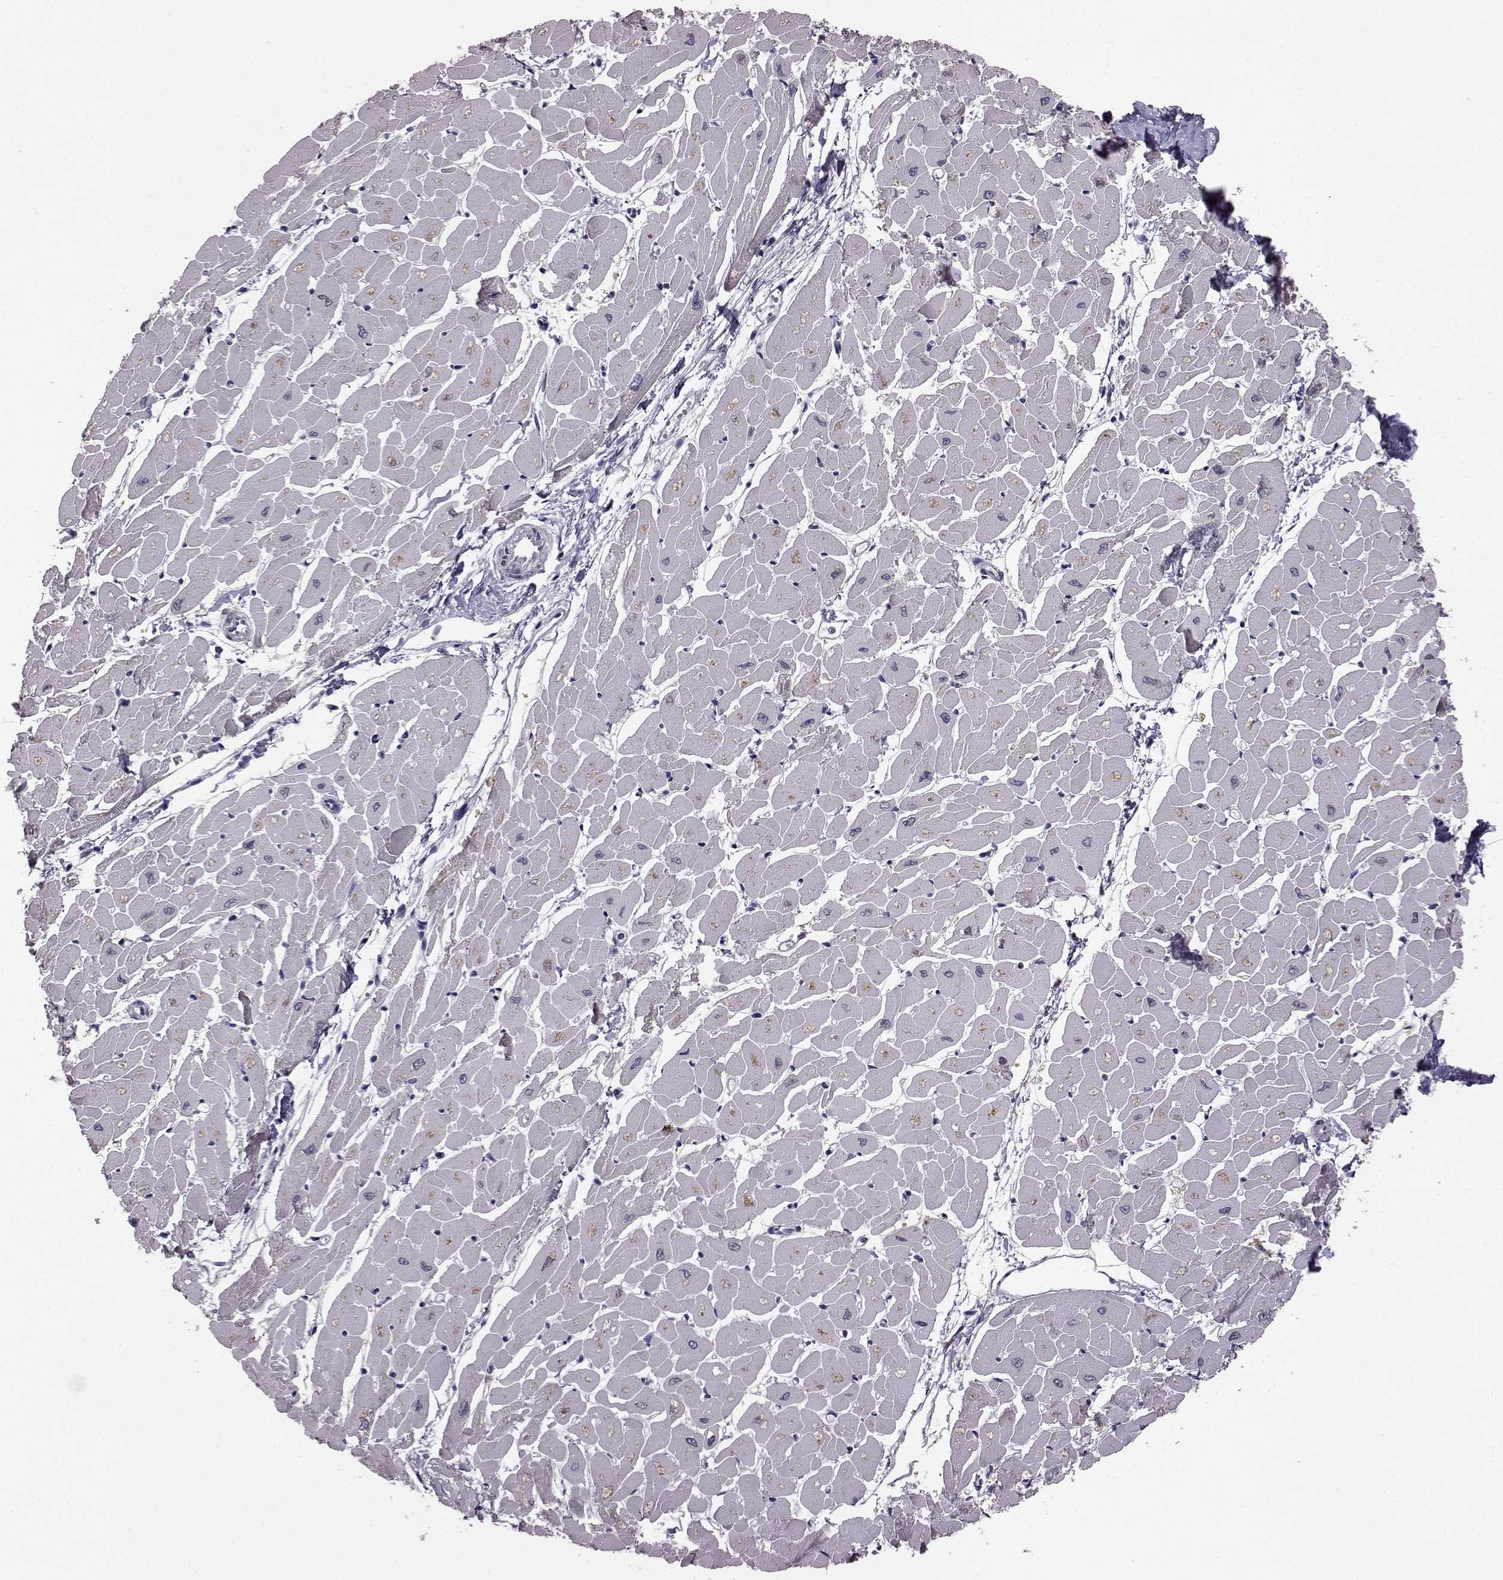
{"staining": {"intensity": "negative", "quantity": "none", "location": "none"}, "tissue": "heart muscle", "cell_type": "Cardiomyocytes", "image_type": "normal", "snomed": [{"axis": "morphology", "description": "Normal tissue, NOS"}, {"axis": "topography", "description": "Heart"}], "caption": "The image displays no staining of cardiomyocytes in unremarkable heart muscle.", "gene": "ADGRG2", "patient": {"sex": "male", "age": 57}}